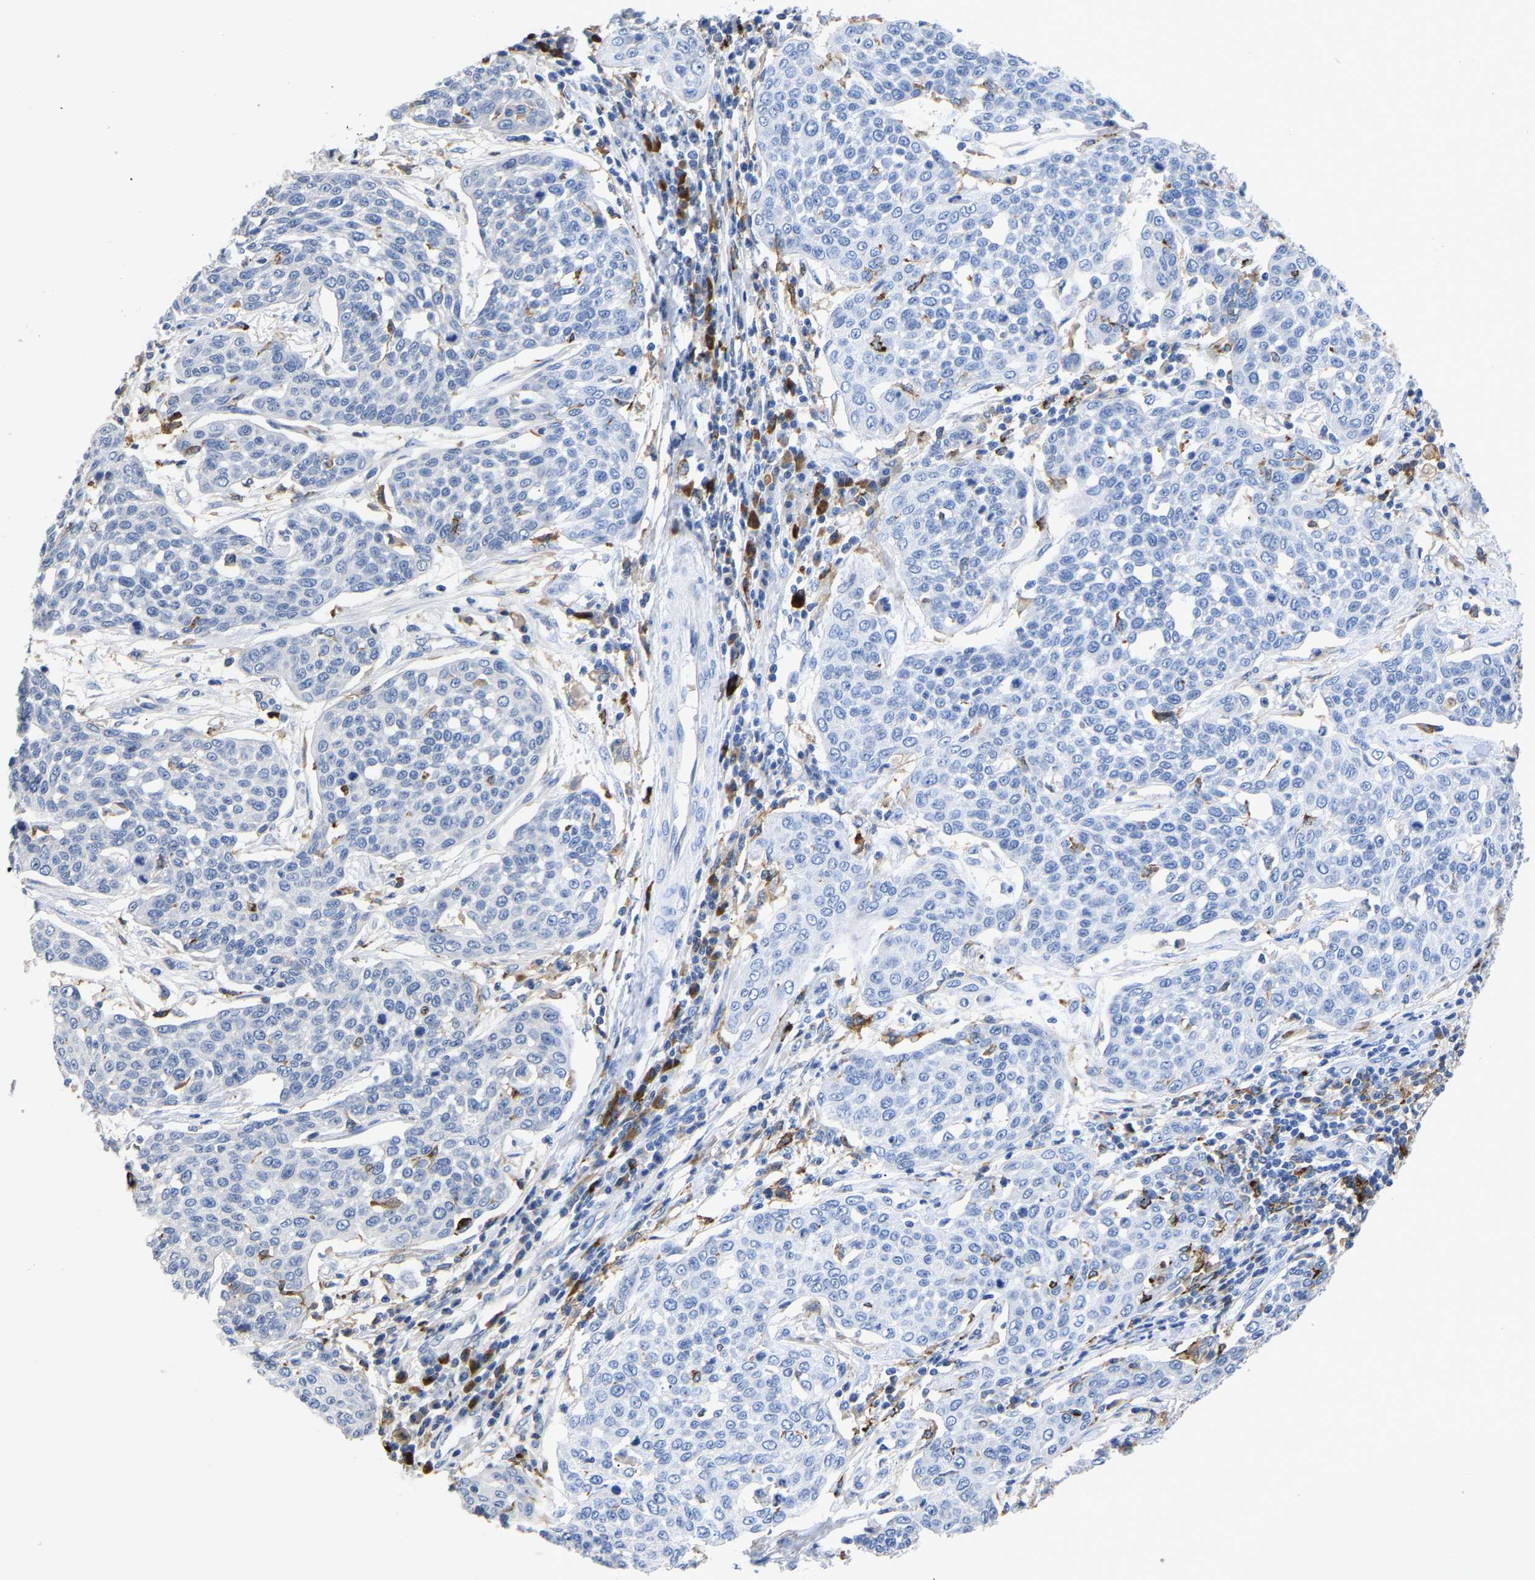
{"staining": {"intensity": "negative", "quantity": "none", "location": "none"}, "tissue": "cervical cancer", "cell_type": "Tumor cells", "image_type": "cancer", "snomed": [{"axis": "morphology", "description": "Squamous cell carcinoma, NOS"}, {"axis": "topography", "description": "Cervix"}], "caption": "Tumor cells show no significant protein positivity in squamous cell carcinoma (cervical).", "gene": "FGF18", "patient": {"sex": "female", "age": 34}}